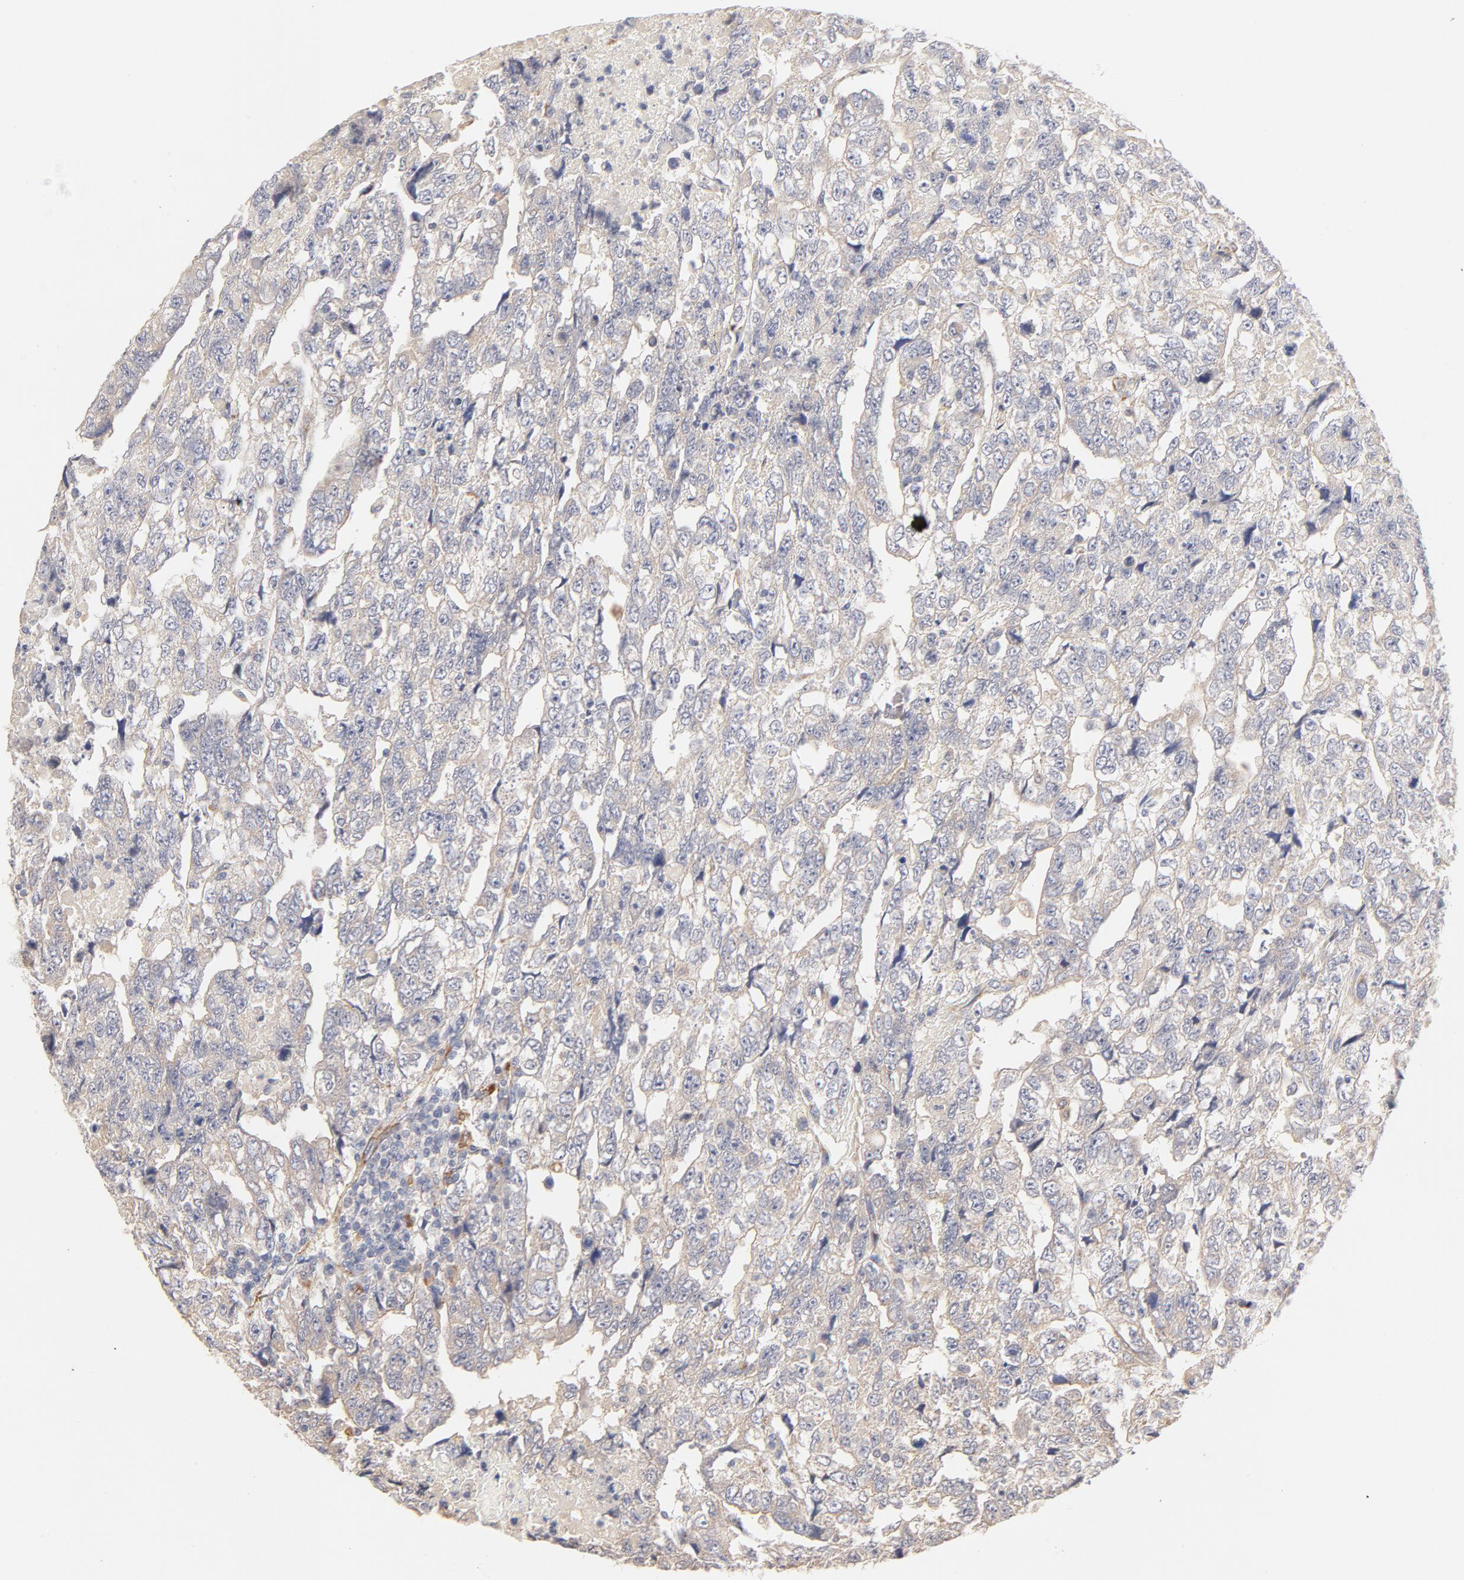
{"staining": {"intensity": "negative", "quantity": "none", "location": "none"}, "tissue": "testis cancer", "cell_type": "Tumor cells", "image_type": "cancer", "snomed": [{"axis": "morphology", "description": "Carcinoma, Embryonal, NOS"}, {"axis": "topography", "description": "Testis"}], "caption": "DAB (3,3'-diaminobenzidine) immunohistochemical staining of testis cancer reveals no significant positivity in tumor cells.", "gene": "MTERF2", "patient": {"sex": "male", "age": 36}}